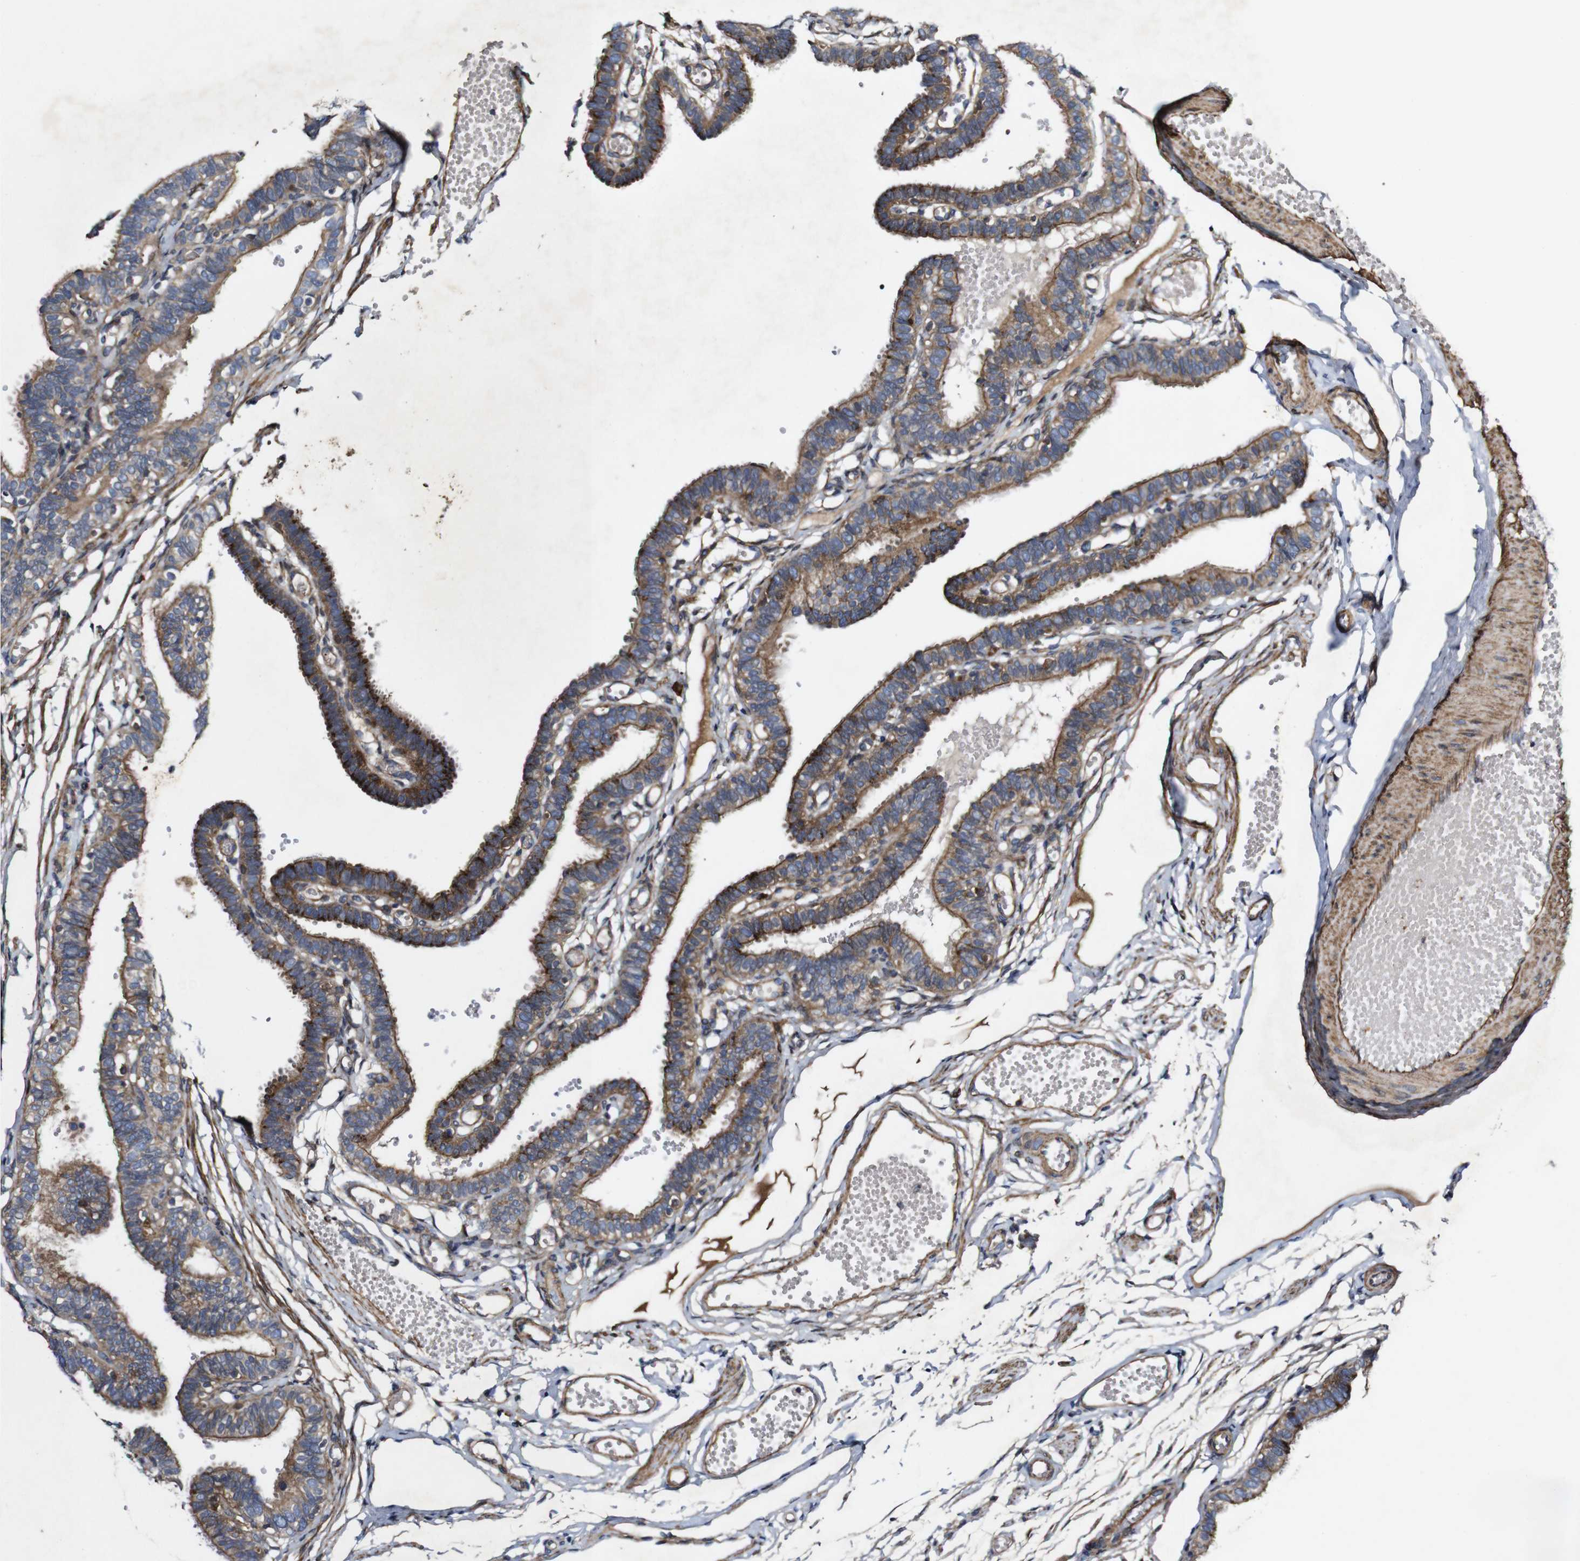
{"staining": {"intensity": "moderate", "quantity": ">75%", "location": "cytoplasmic/membranous"}, "tissue": "fallopian tube", "cell_type": "Glandular cells", "image_type": "normal", "snomed": [{"axis": "morphology", "description": "Normal tissue, NOS"}, {"axis": "topography", "description": "Fallopian tube"}, {"axis": "topography", "description": "Placenta"}], "caption": "Immunohistochemical staining of unremarkable human fallopian tube exhibits moderate cytoplasmic/membranous protein expression in approximately >75% of glandular cells.", "gene": "GSDME", "patient": {"sex": "female", "age": 34}}